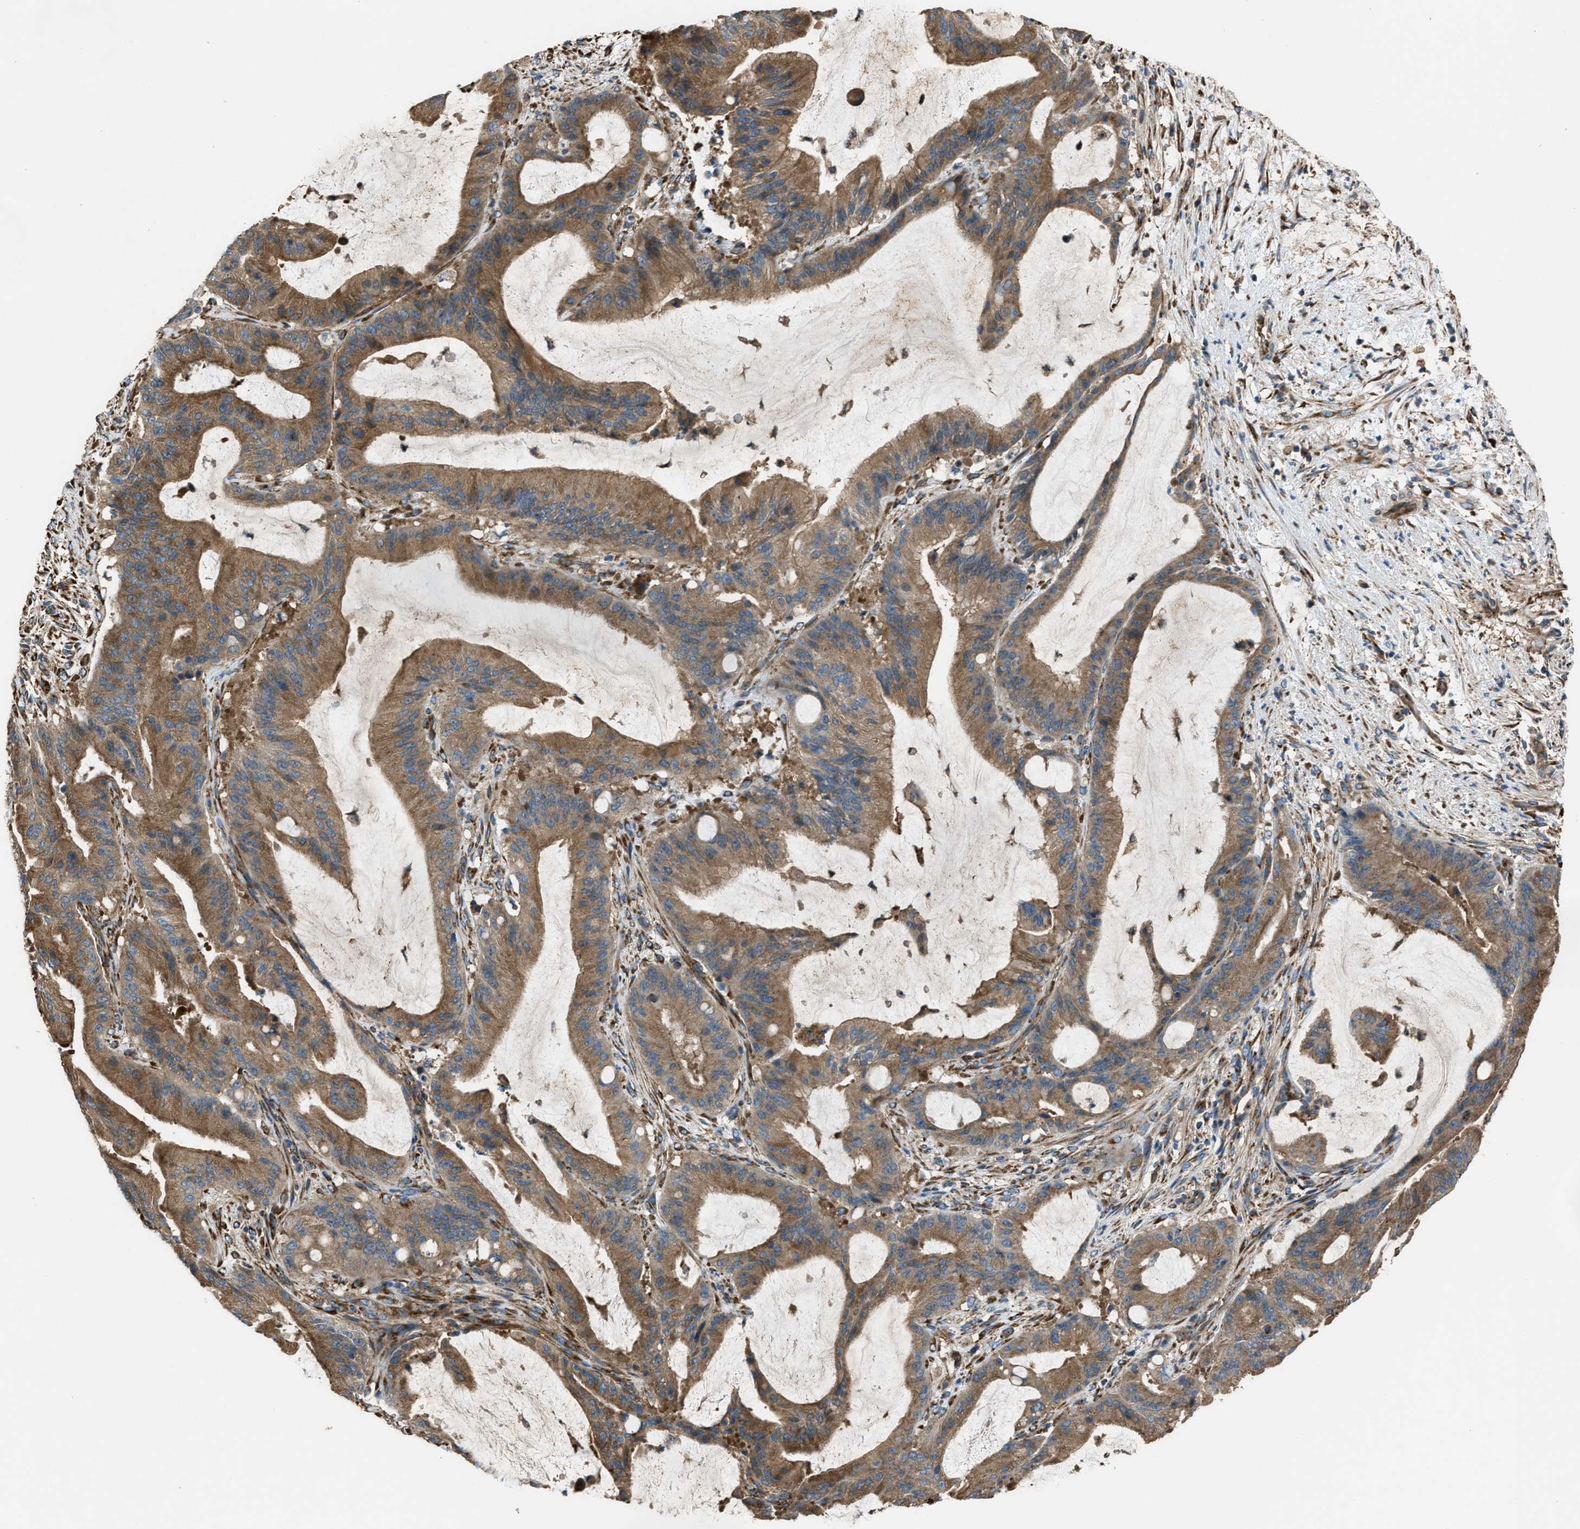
{"staining": {"intensity": "moderate", "quantity": ">75%", "location": "cytoplasmic/membranous"}, "tissue": "liver cancer", "cell_type": "Tumor cells", "image_type": "cancer", "snomed": [{"axis": "morphology", "description": "Normal tissue, NOS"}, {"axis": "morphology", "description": "Cholangiocarcinoma"}, {"axis": "topography", "description": "Liver"}, {"axis": "topography", "description": "Peripheral nerve tissue"}], "caption": "Immunohistochemical staining of human liver cholangiocarcinoma exhibits medium levels of moderate cytoplasmic/membranous protein positivity in approximately >75% of tumor cells. The staining is performed using DAB (3,3'-diaminobenzidine) brown chromogen to label protein expression. The nuclei are counter-stained blue using hematoxylin.", "gene": "TRPC1", "patient": {"sex": "female", "age": 73}}